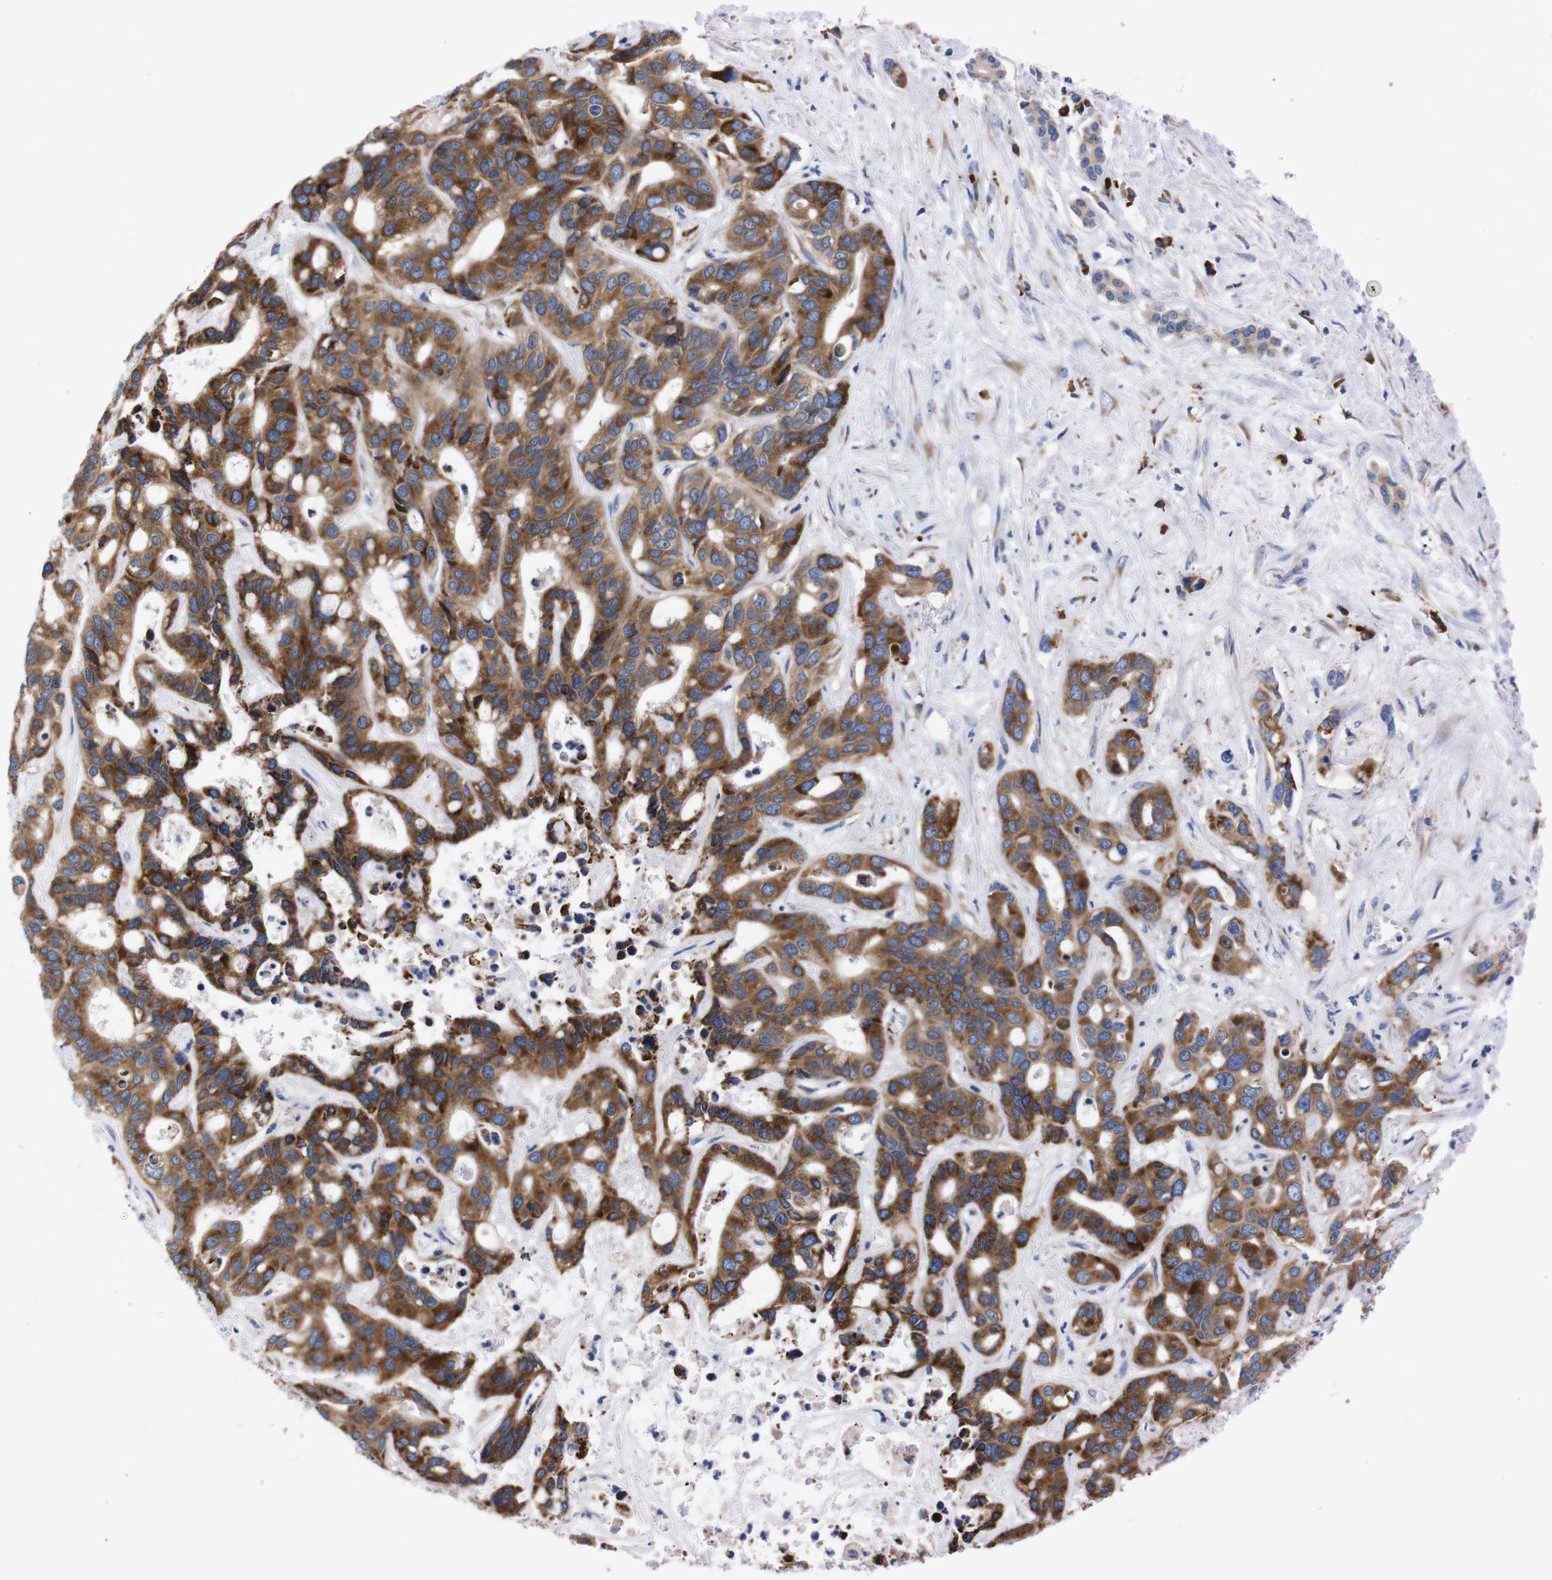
{"staining": {"intensity": "strong", "quantity": ">75%", "location": "cytoplasmic/membranous"}, "tissue": "liver cancer", "cell_type": "Tumor cells", "image_type": "cancer", "snomed": [{"axis": "morphology", "description": "Cholangiocarcinoma"}, {"axis": "topography", "description": "Liver"}], "caption": "Strong cytoplasmic/membranous staining for a protein is present in about >75% of tumor cells of liver cancer using immunohistochemistry (IHC).", "gene": "NEBL", "patient": {"sex": "female", "age": 65}}